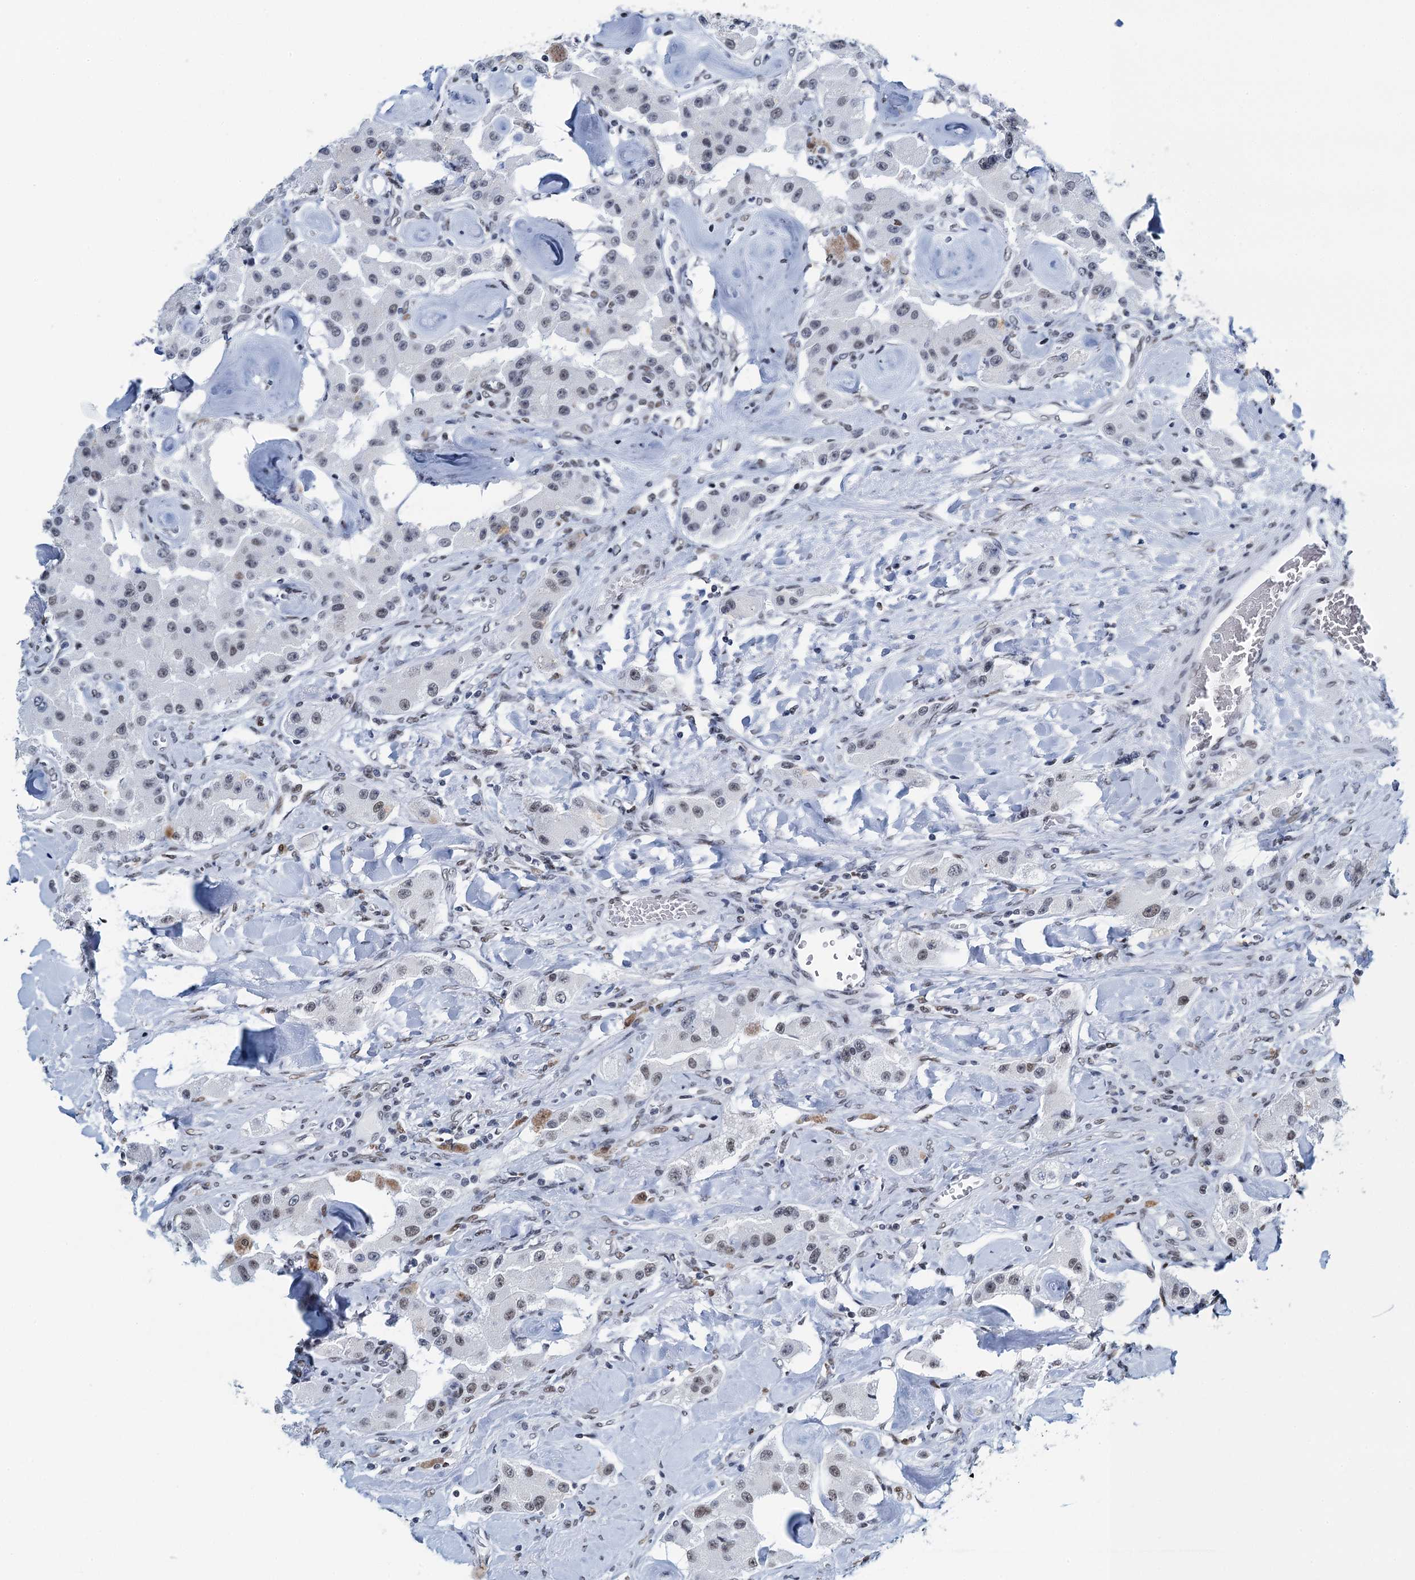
{"staining": {"intensity": "weak", "quantity": "<25%", "location": "nuclear"}, "tissue": "carcinoid", "cell_type": "Tumor cells", "image_type": "cancer", "snomed": [{"axis": "morphology", "description": "Carcinoid, malignant, NOS"}, {"axis": "topography", "description": "Pancreas"}], "caption": "The micrograph displays no significant expression in tumor cells of carcinoid.", "gene": "HNRNPUL2", "patient": {"sex": "male", "age": 41}}